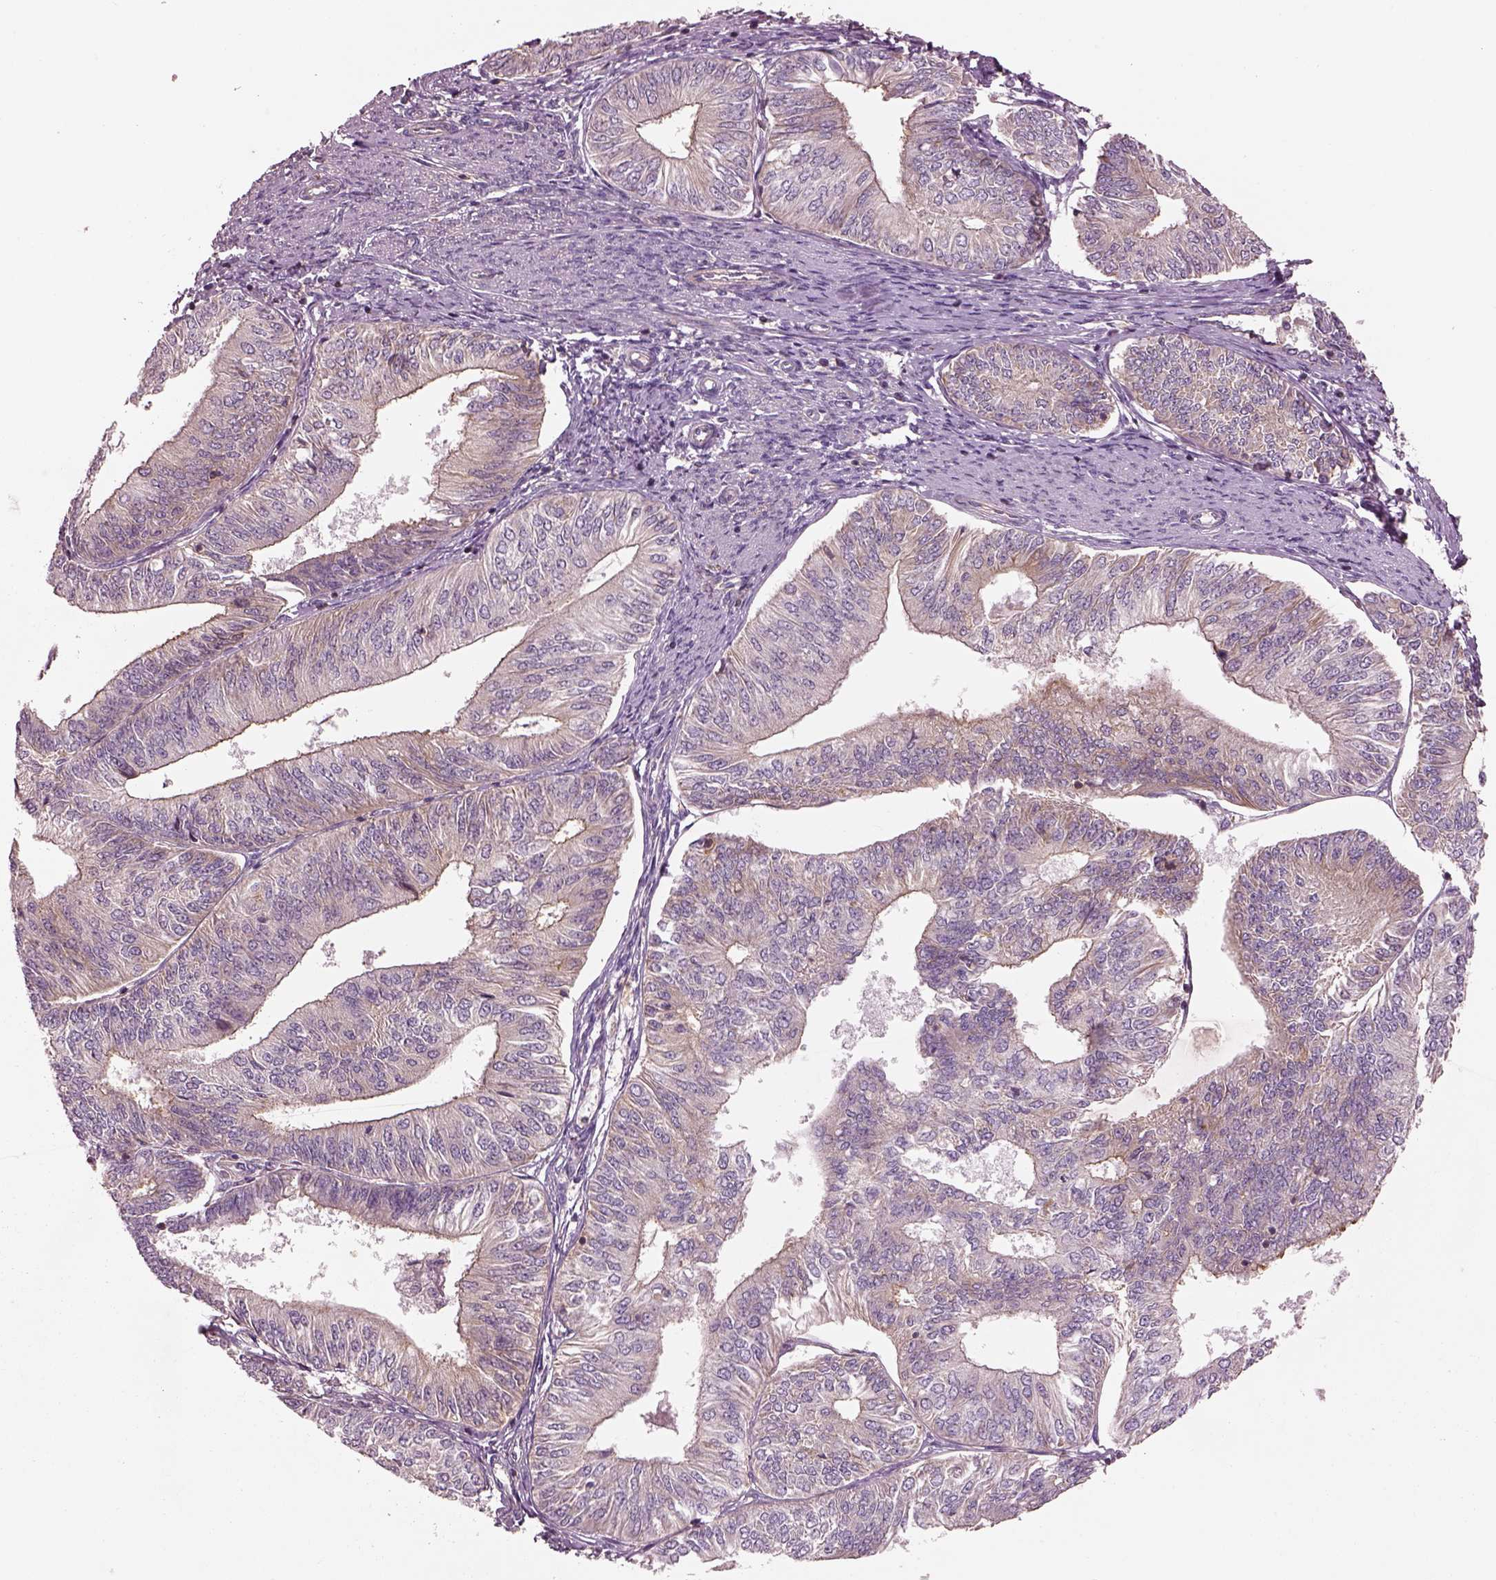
{"staining": {"intensity": "negative", "quantity": "none", "location": "none"}, "tissue": "endometrial cancer", "cell_type": "Tumor cells", "image_type": "cancer", "snomed": [{"axis": "morphology", "description": "Adenocarcinoma, NOS"}, {"axis": "topography", "description": "Endometrium"}], "caption": "This is an immunohistochemistry histopathology image of human adenocarcinoma (endometrial). There is no expression in tumor cells.", "gene": "CAD", "patient": {"sex": "female", "age": 58}}